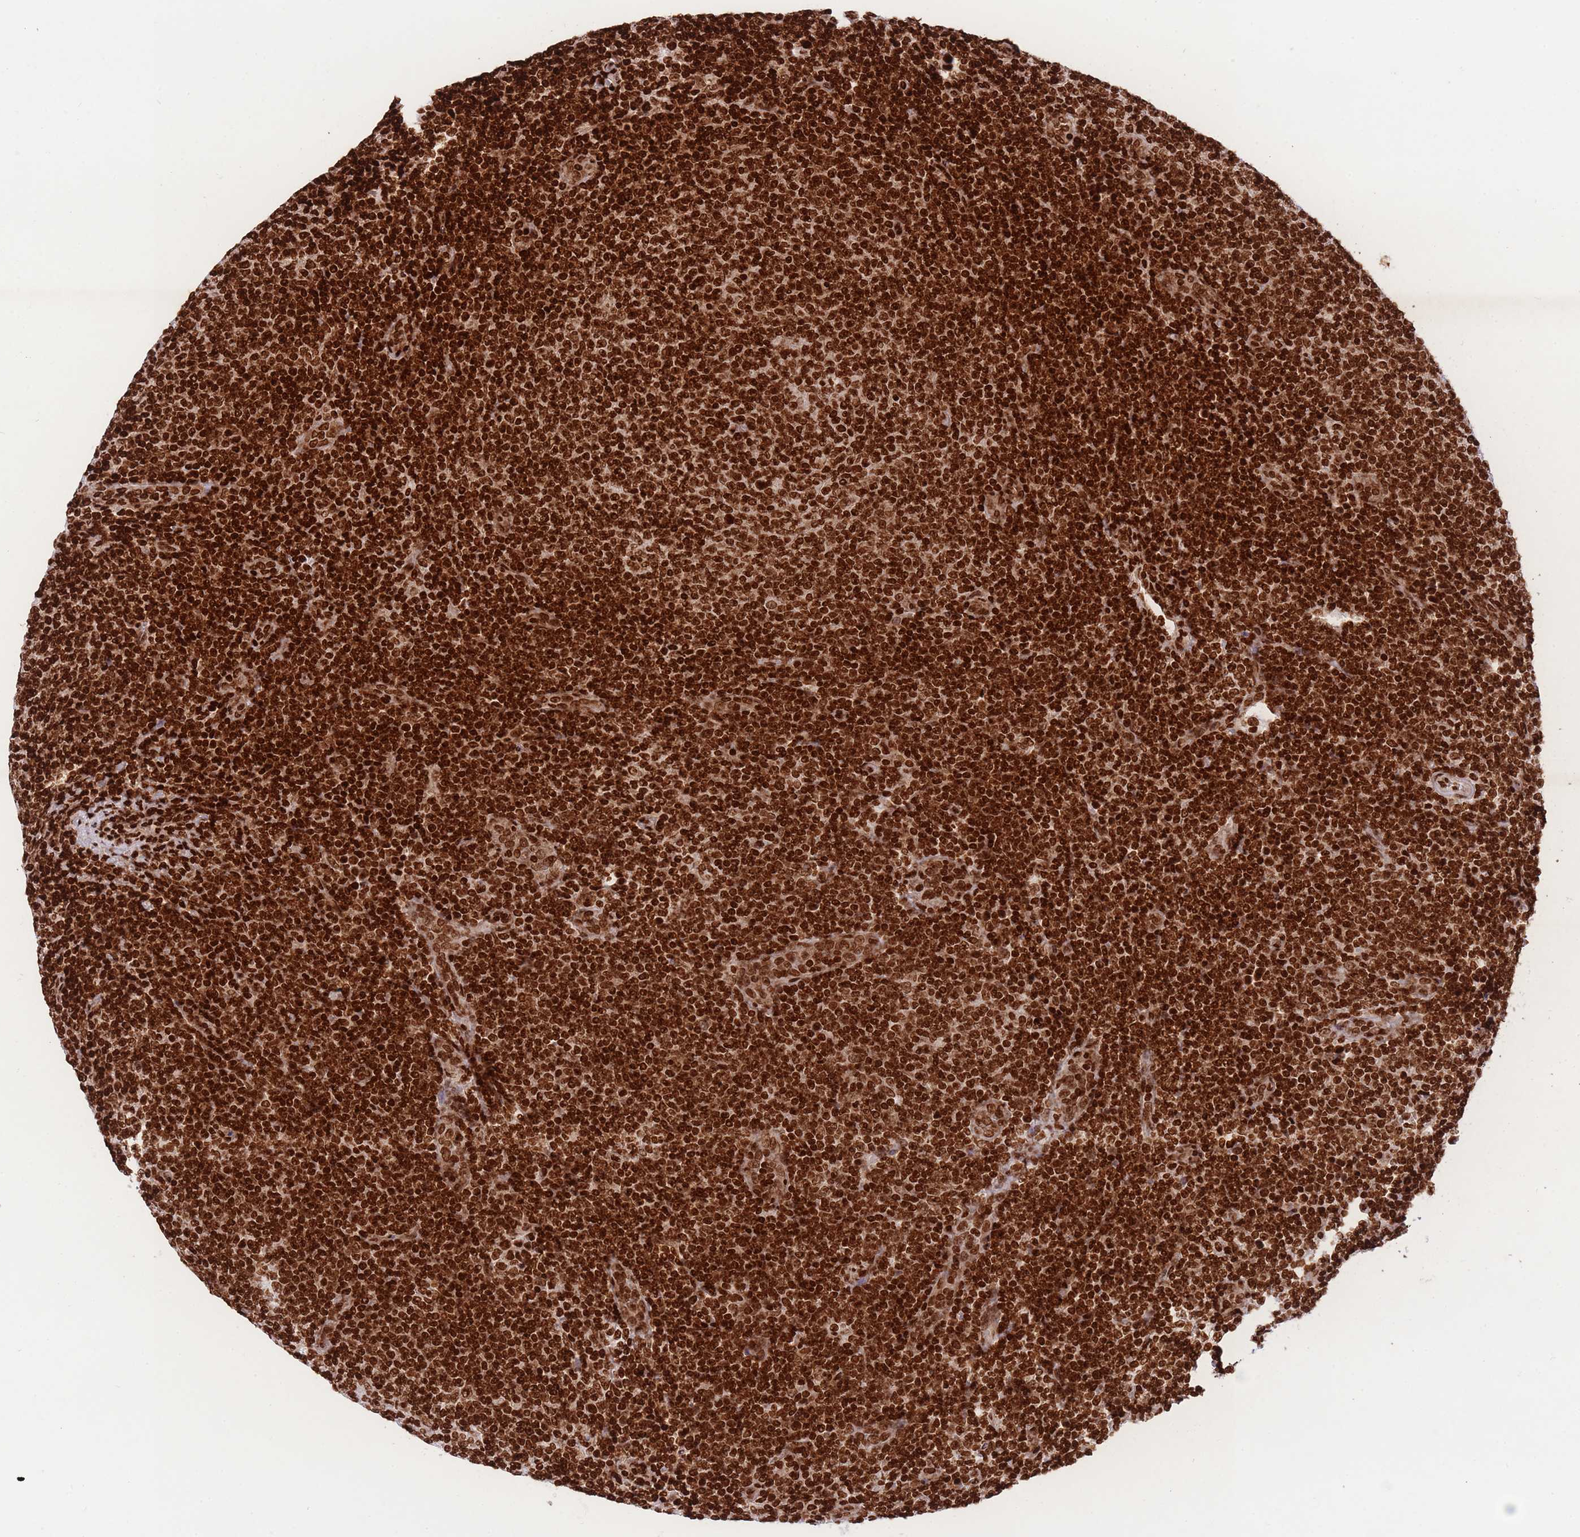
{"staining": {"intensity": "strong", "quantity": ">75%", "location": "nuclear"}, "tissue": "lymphoma", "cell_type": "Tumor cells", "image_type": "cancer", "snomed": [{"axis": "morphology", "description": "Malignant lymphoma, non-Hodgkin's type, Low grade"}, {"axis": "topography", "description": "Lymph node"}], "caption": "Immunohistochemical staining of lymphoma reveals strong nuclear protein expression in about >75% of tumor cells.", "gene": "H2BC11", "patient": {"sex": "male", "age": 66}}